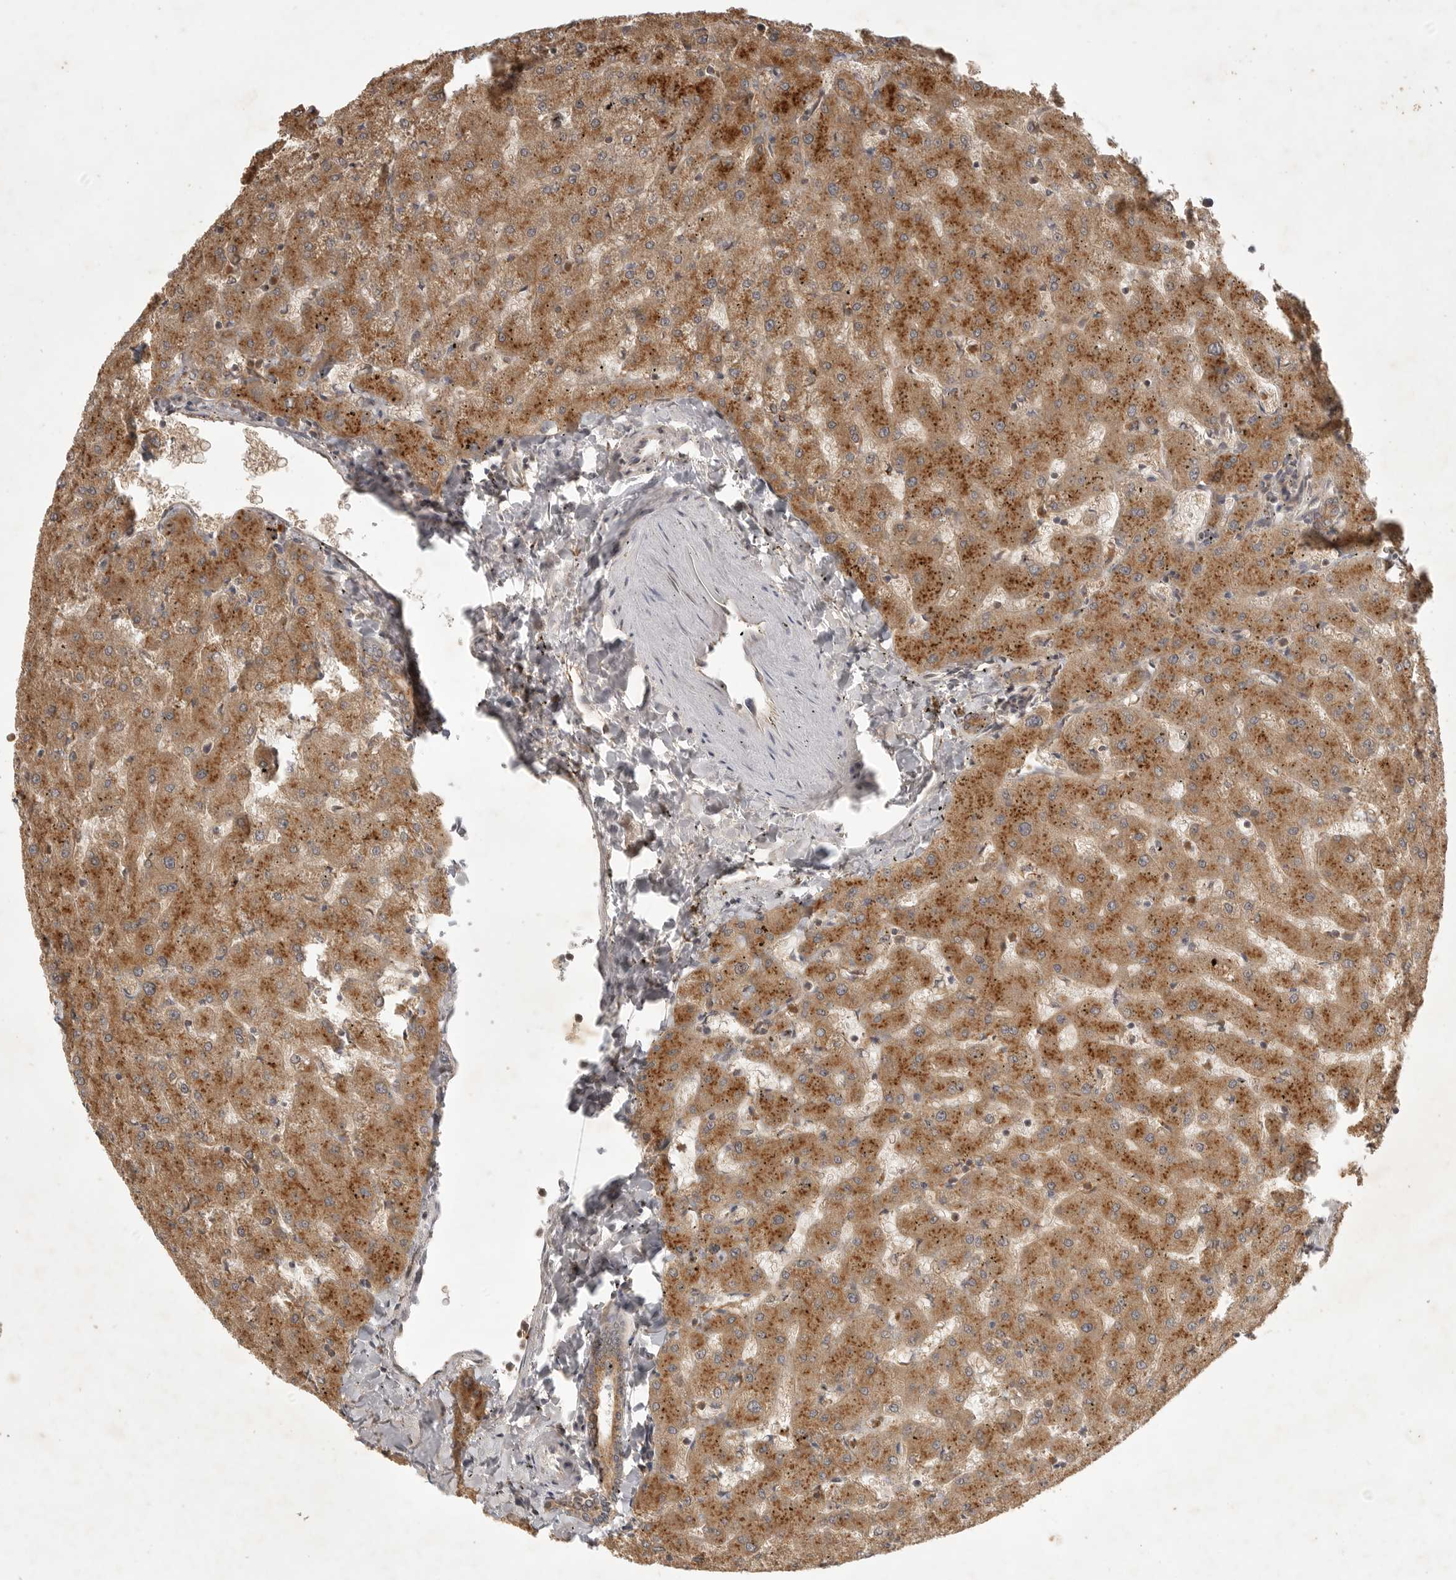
{"staining": {"intensity": "moderate", "quantity": ">75%", "location": "cytoplasmic/membranous"}, "tissue": "liver", "cell_type": "Cholangiocytes", "image_type": "normal", "snomed": [{"axis": "morphology", "description": "Normal tissue, NOS"}, {"axis": "topography", "description": "Liver"}], "caption": "Protein staining of normal liver displays moderate cytoplasmic/membranous staining in approximately >75% of cholangiocytes.", "gene": "ZNF232", "patient": {"sex": "female", "age": 63}}